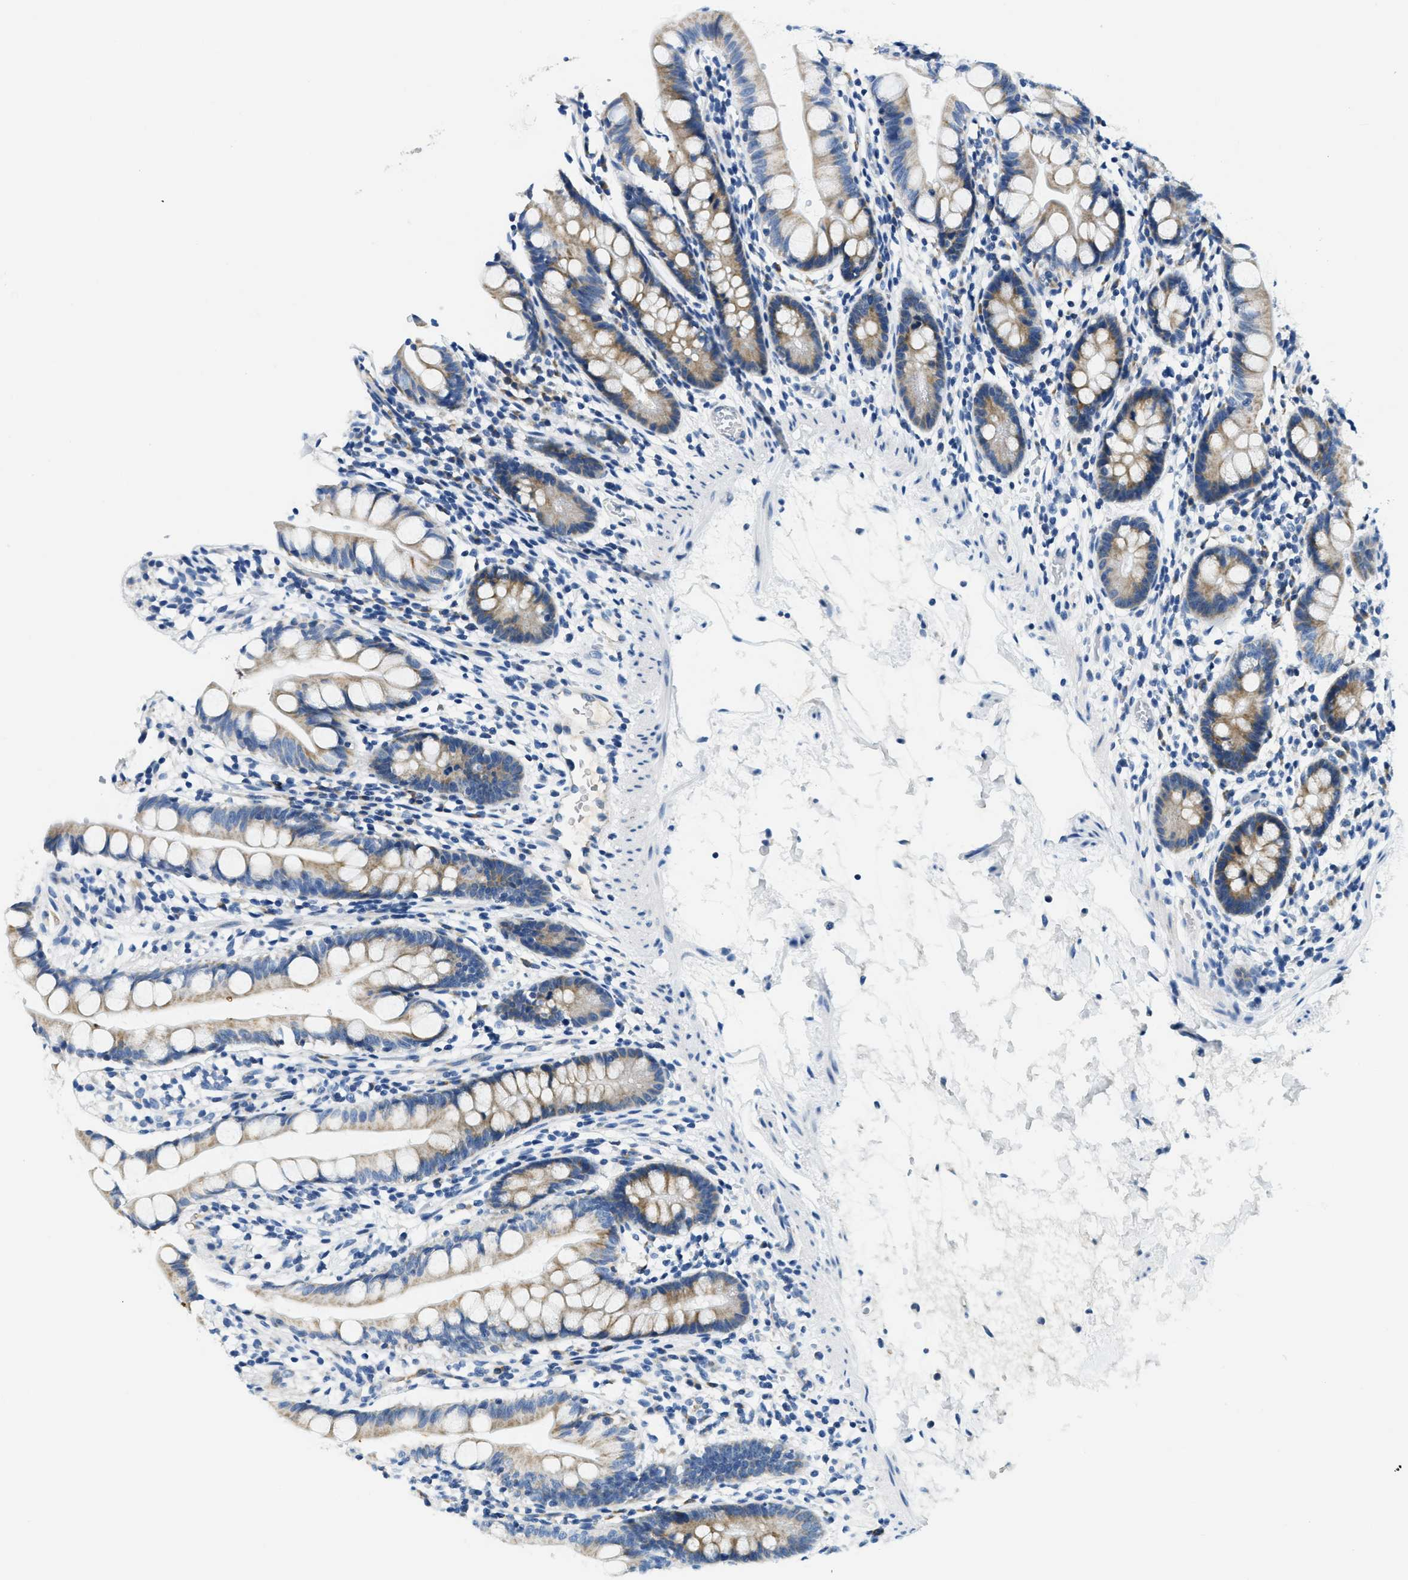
{"staining": {"intensity": "weak", "quantity": ">75%", "location": "cytoplasmic/membranous"}, "tissue": "small intestine", "cell_type": "Glandular cells", "image_type": "normal", "snomed": [{"axis": "morphology", "description": "Normal tissue, NOS"}, {"axis": "topography", "description": "Small intestine"}], "caption": "Glandular cells reveal low levels of weak cytoplasmic/membranous staining in about >75% of cells in benign human small intestine.", "gene": "CA4", "patient": {"sex": "female", "age": 84}}